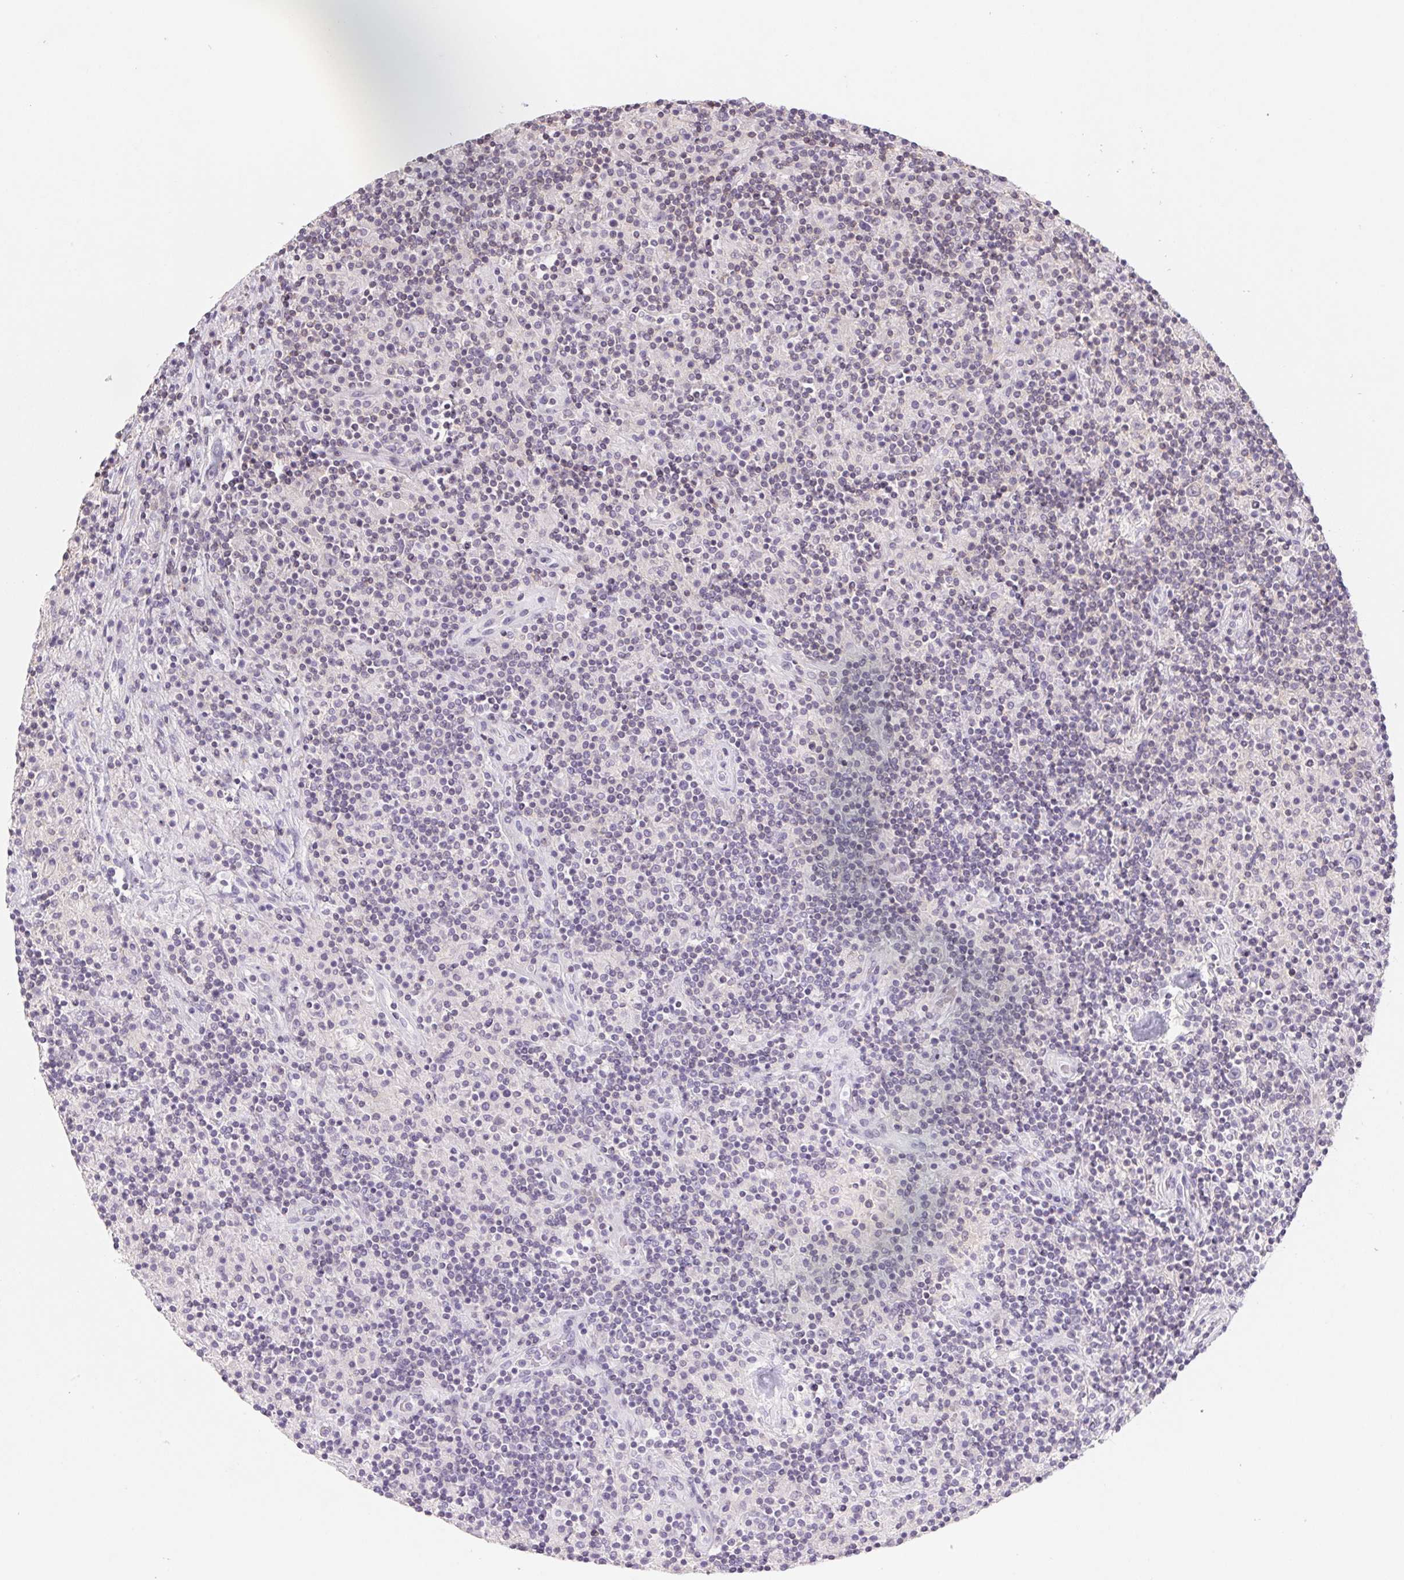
{"staining": {"intensity": "negative", "quantity": "none", "location": "none"}, "tissue": "lymphoma", "cell_type": "Tumor cells", "image_type": "cancer", "snomed": [{"axis": "morphology", "description": "Hodgkin's disease, NOS"}, {"axis": "topography", "description": "Lymph node"}], "caption": "Immunohistochemical staining of lymphoma demonstrates no significant expression in tumor cells.", "gene": "KIF26A", "patient": {"sex": "male", "age": 70}}